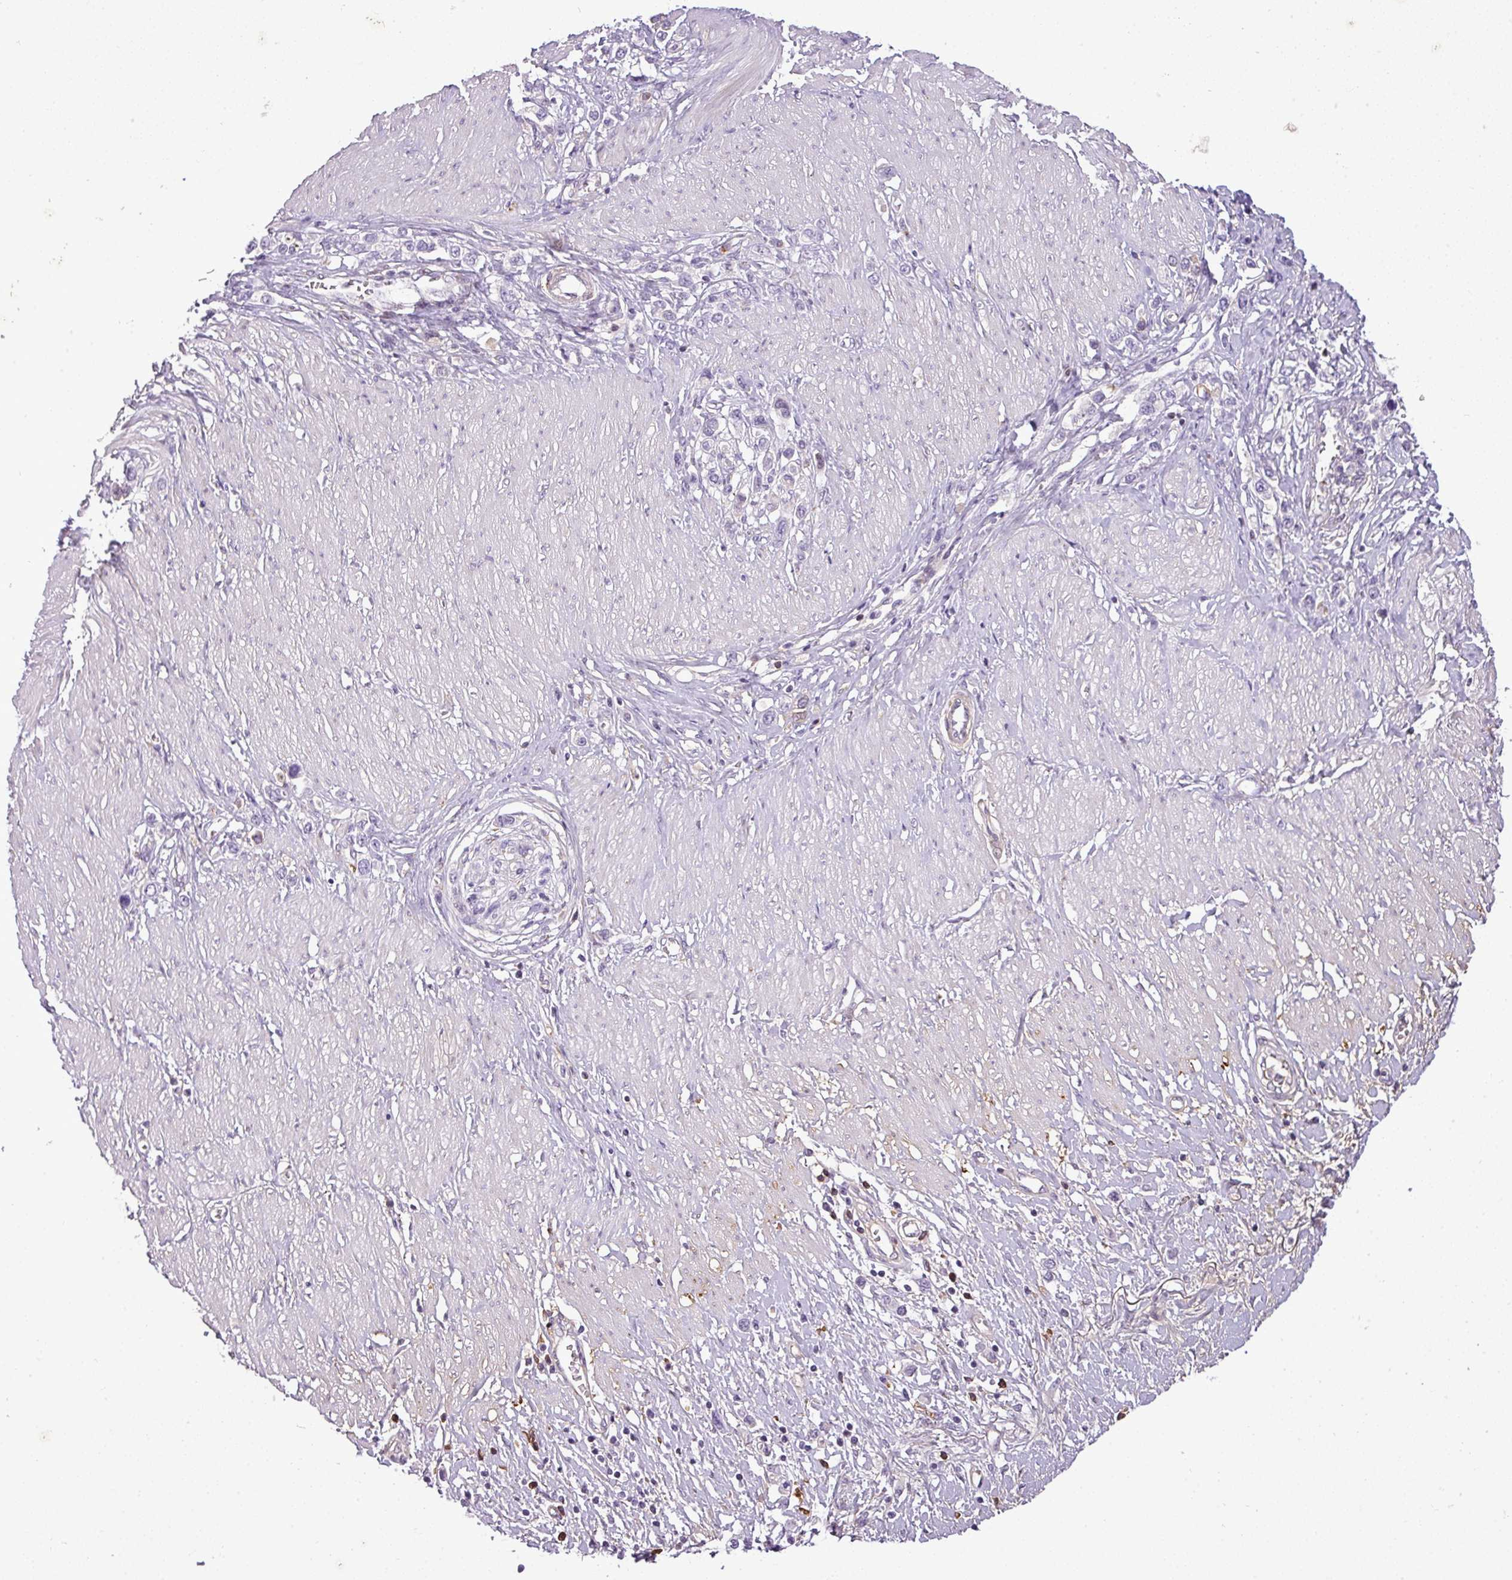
{"staining": {"intensity": "negative", "quantity": "none", "location": "none"}, "tissue": "stomach cancer", "cell_type": "Tumor cells", "image_type": "cancer", "snomed": [{"axis": "morphology", "description": "Normal tissue, NOS"}, {"axis": "morphology", "description": "Adenocarcinoma, NOS"}, {"axis": "topography", "description": "Stomach, upper"}, {"axis": "topography", "description": "Stomach"}], "caption": "DAB (3,3'-diaminobenzidine) immunohistochemical staining of human stomach cancer displays no significant positivity in tumor cells.", "gene": "C4B", "patient": {"sex": "female", "age": 65}}